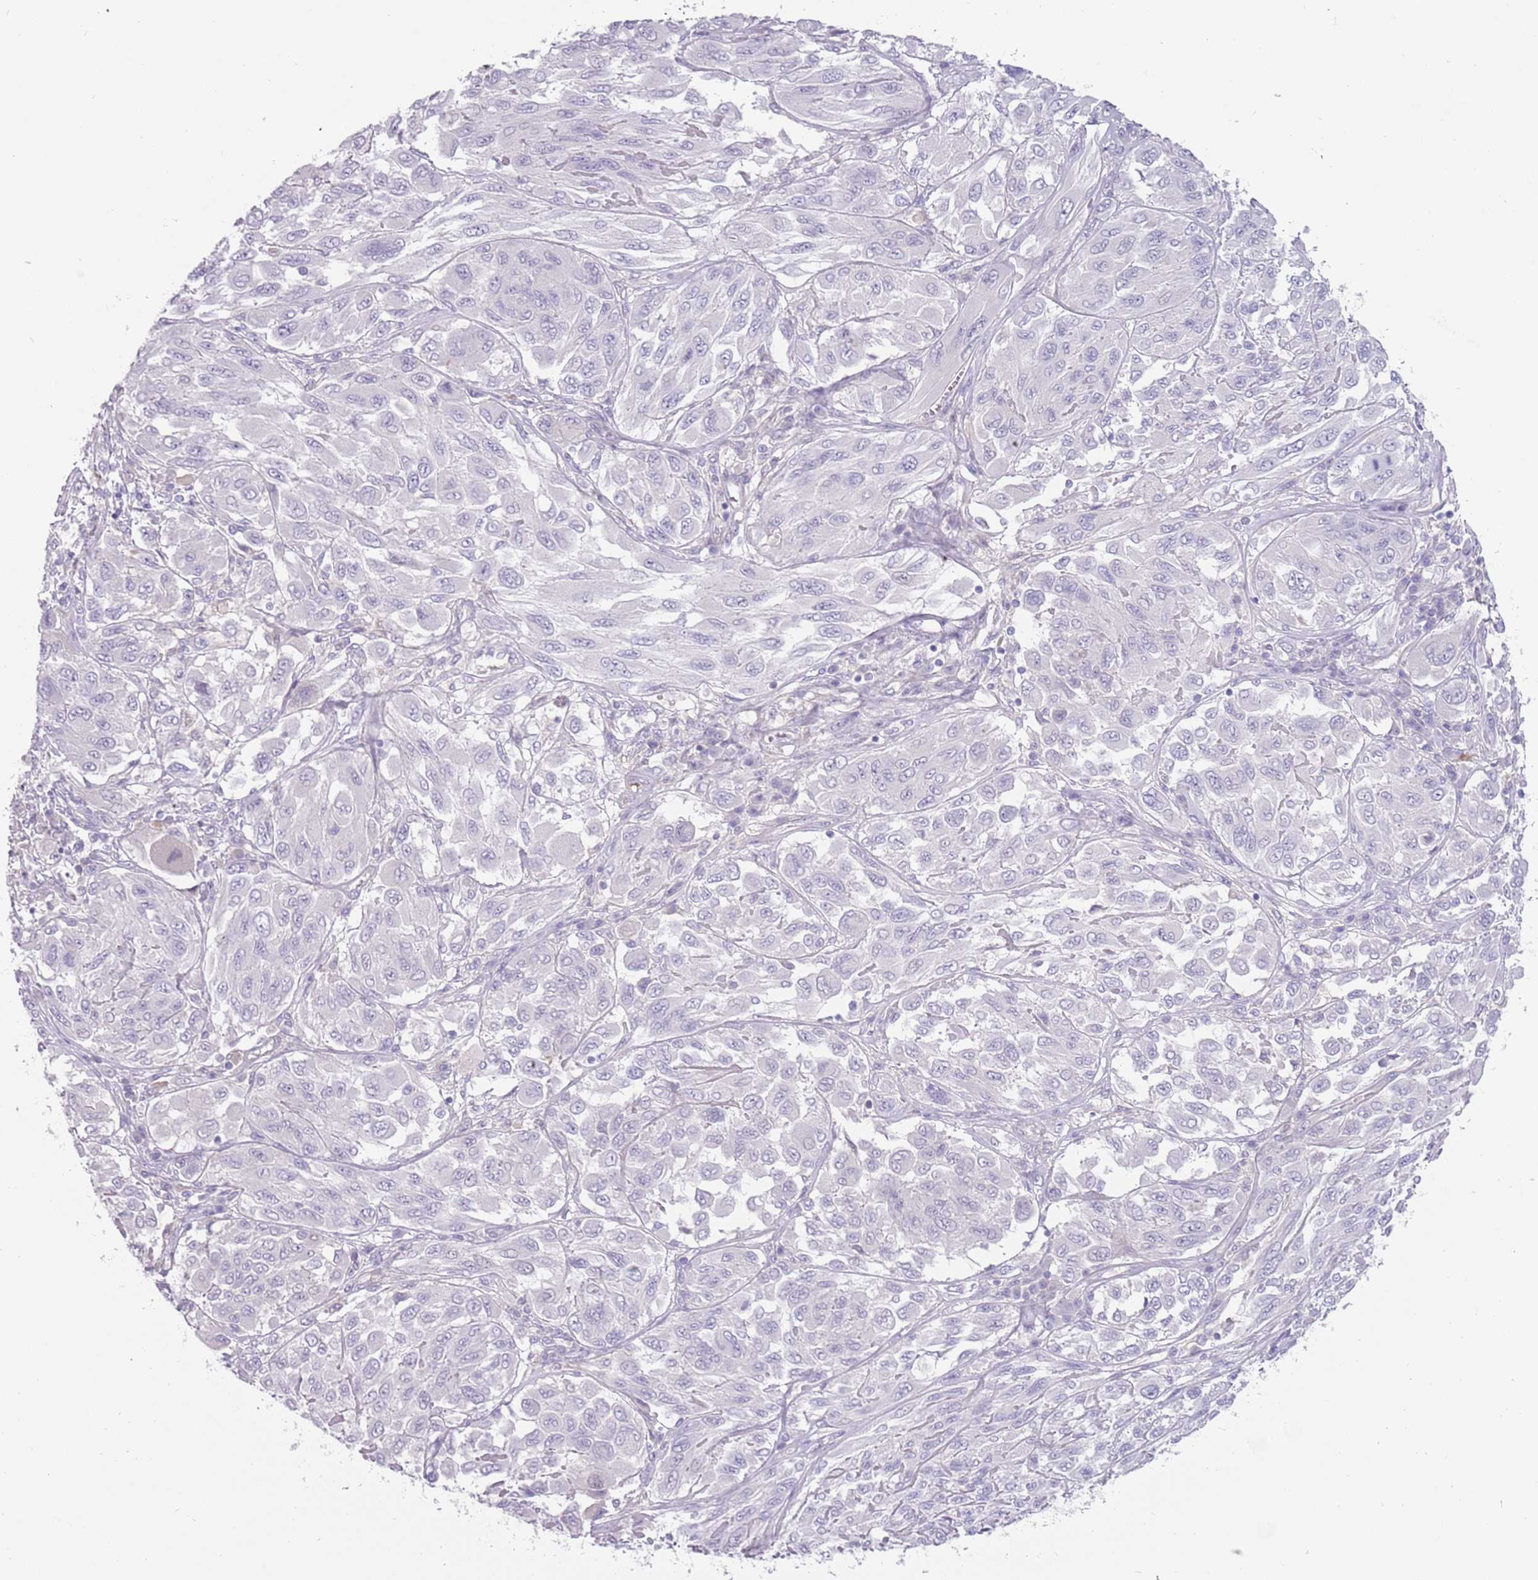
{"staining": {"intensity": "negative", "quantity": "none", "location": "none"}, "tissue": "melanoma", "cell_type": "Tumor cells", "image_type": "cancer", "snomed": [{"axis": "morphology", "description": "Malignant melanoma, NOS"}, {"axis": "topography", "description": "Skin"}], "caption": "Tumor cells show no significant expression in malignant melanoma. (DAB (3,3'-diaminobenzidine) IHC with hematoxylin counter stain).", "gene": "DDX4", "patient": {"sex": "female", "age": 91}}